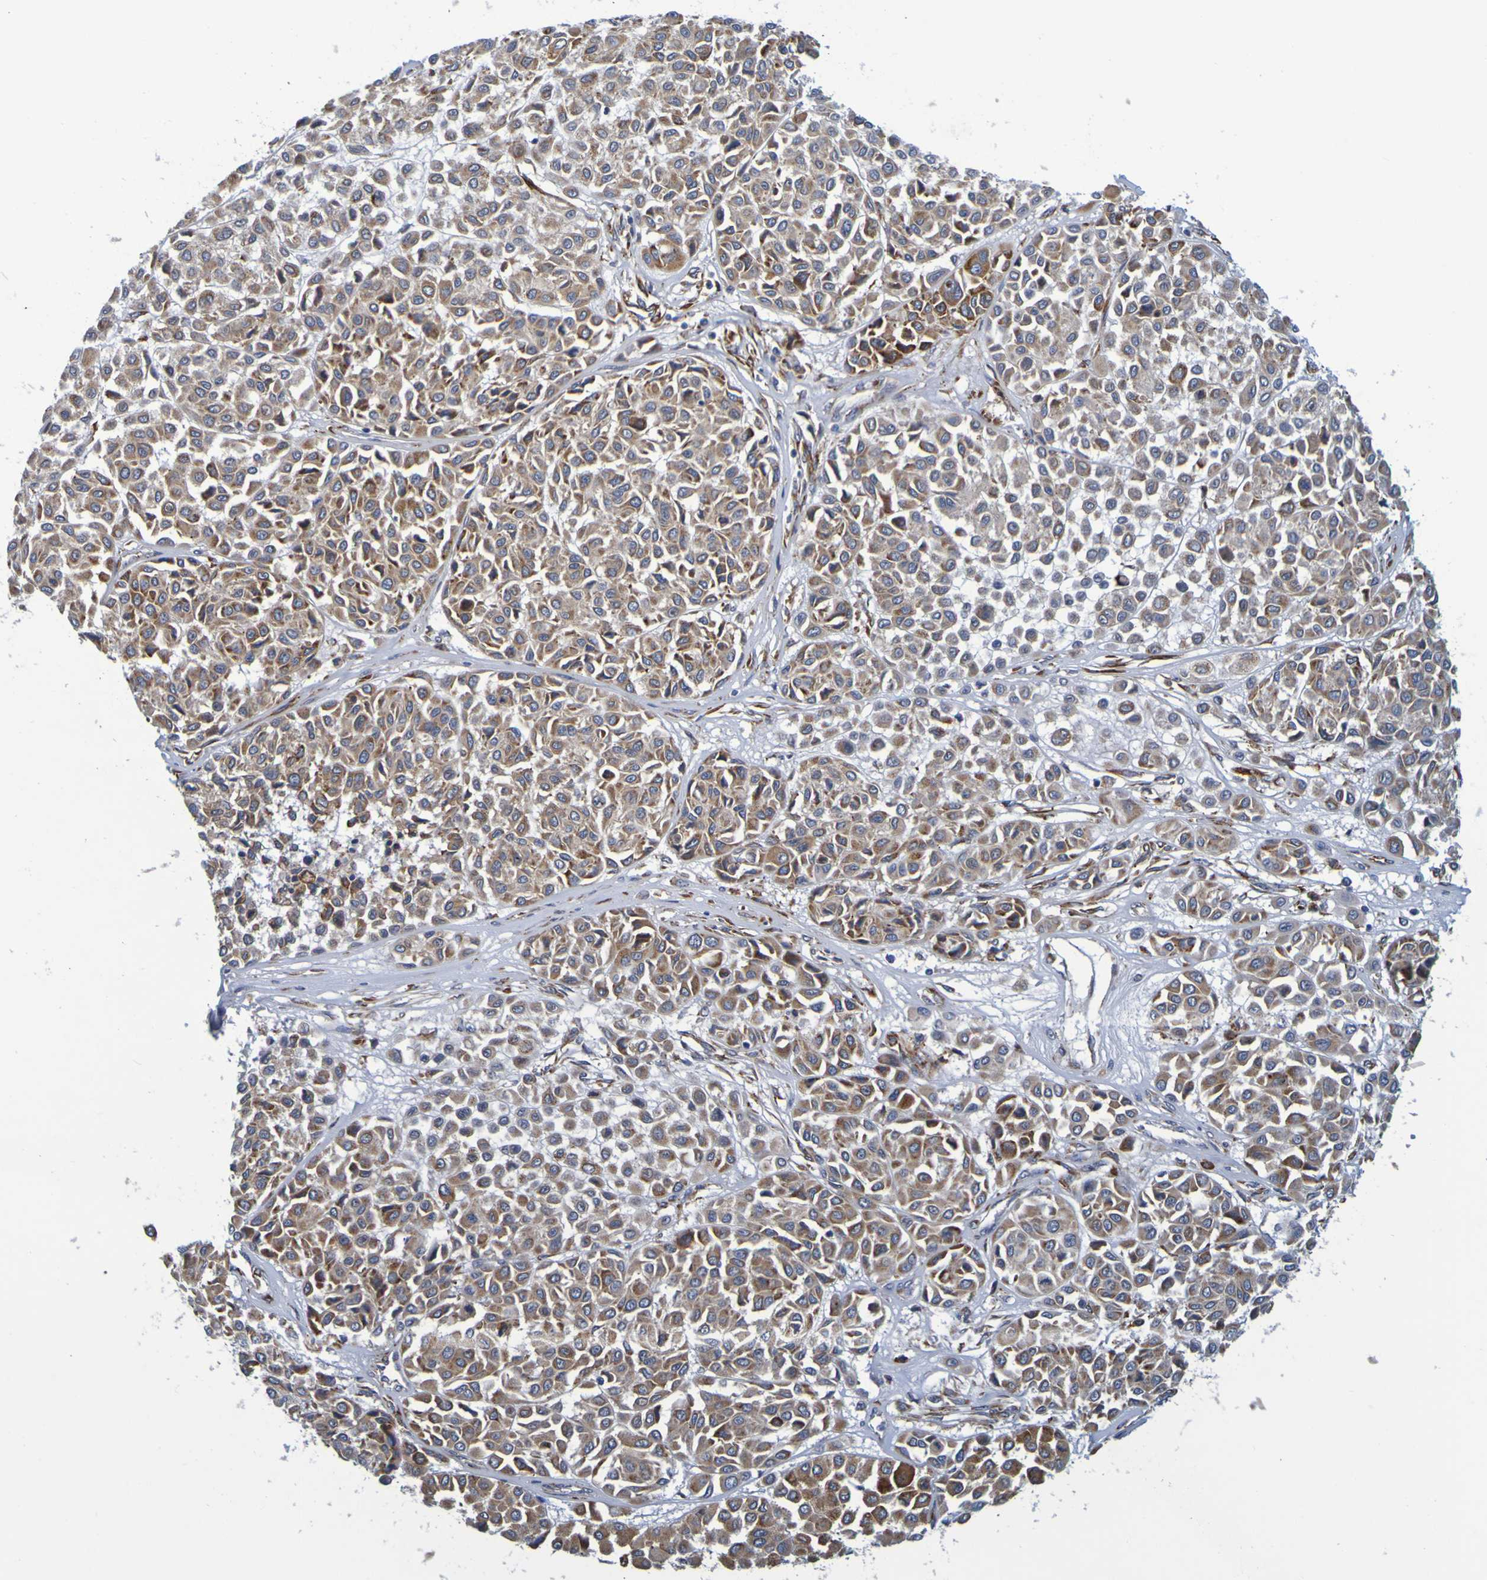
{"staining": {"intensity": "moderate", "quantity": ">75%", "location": "cytoplasmic/membranous"}, "tissue": "melanoma", "cell_type": "Tumor cells", "image_type": "cancer", "snomed": [{"axis": "morphology", "description": "Malignant melanoma, Metastatic site"}, {"axis": "topography", "description": "Soft tissue"}], "caption": "Tumor cells show medium levels of moderate cytoplasmic/membranous staining in about >75% of cells in human malignant melanoma (metastatic site). The protein of interest is shown in brown color, while the nuclei are stained blue.", "gene": "SIL1", "patient": {"sex": "male", "age": 41}}